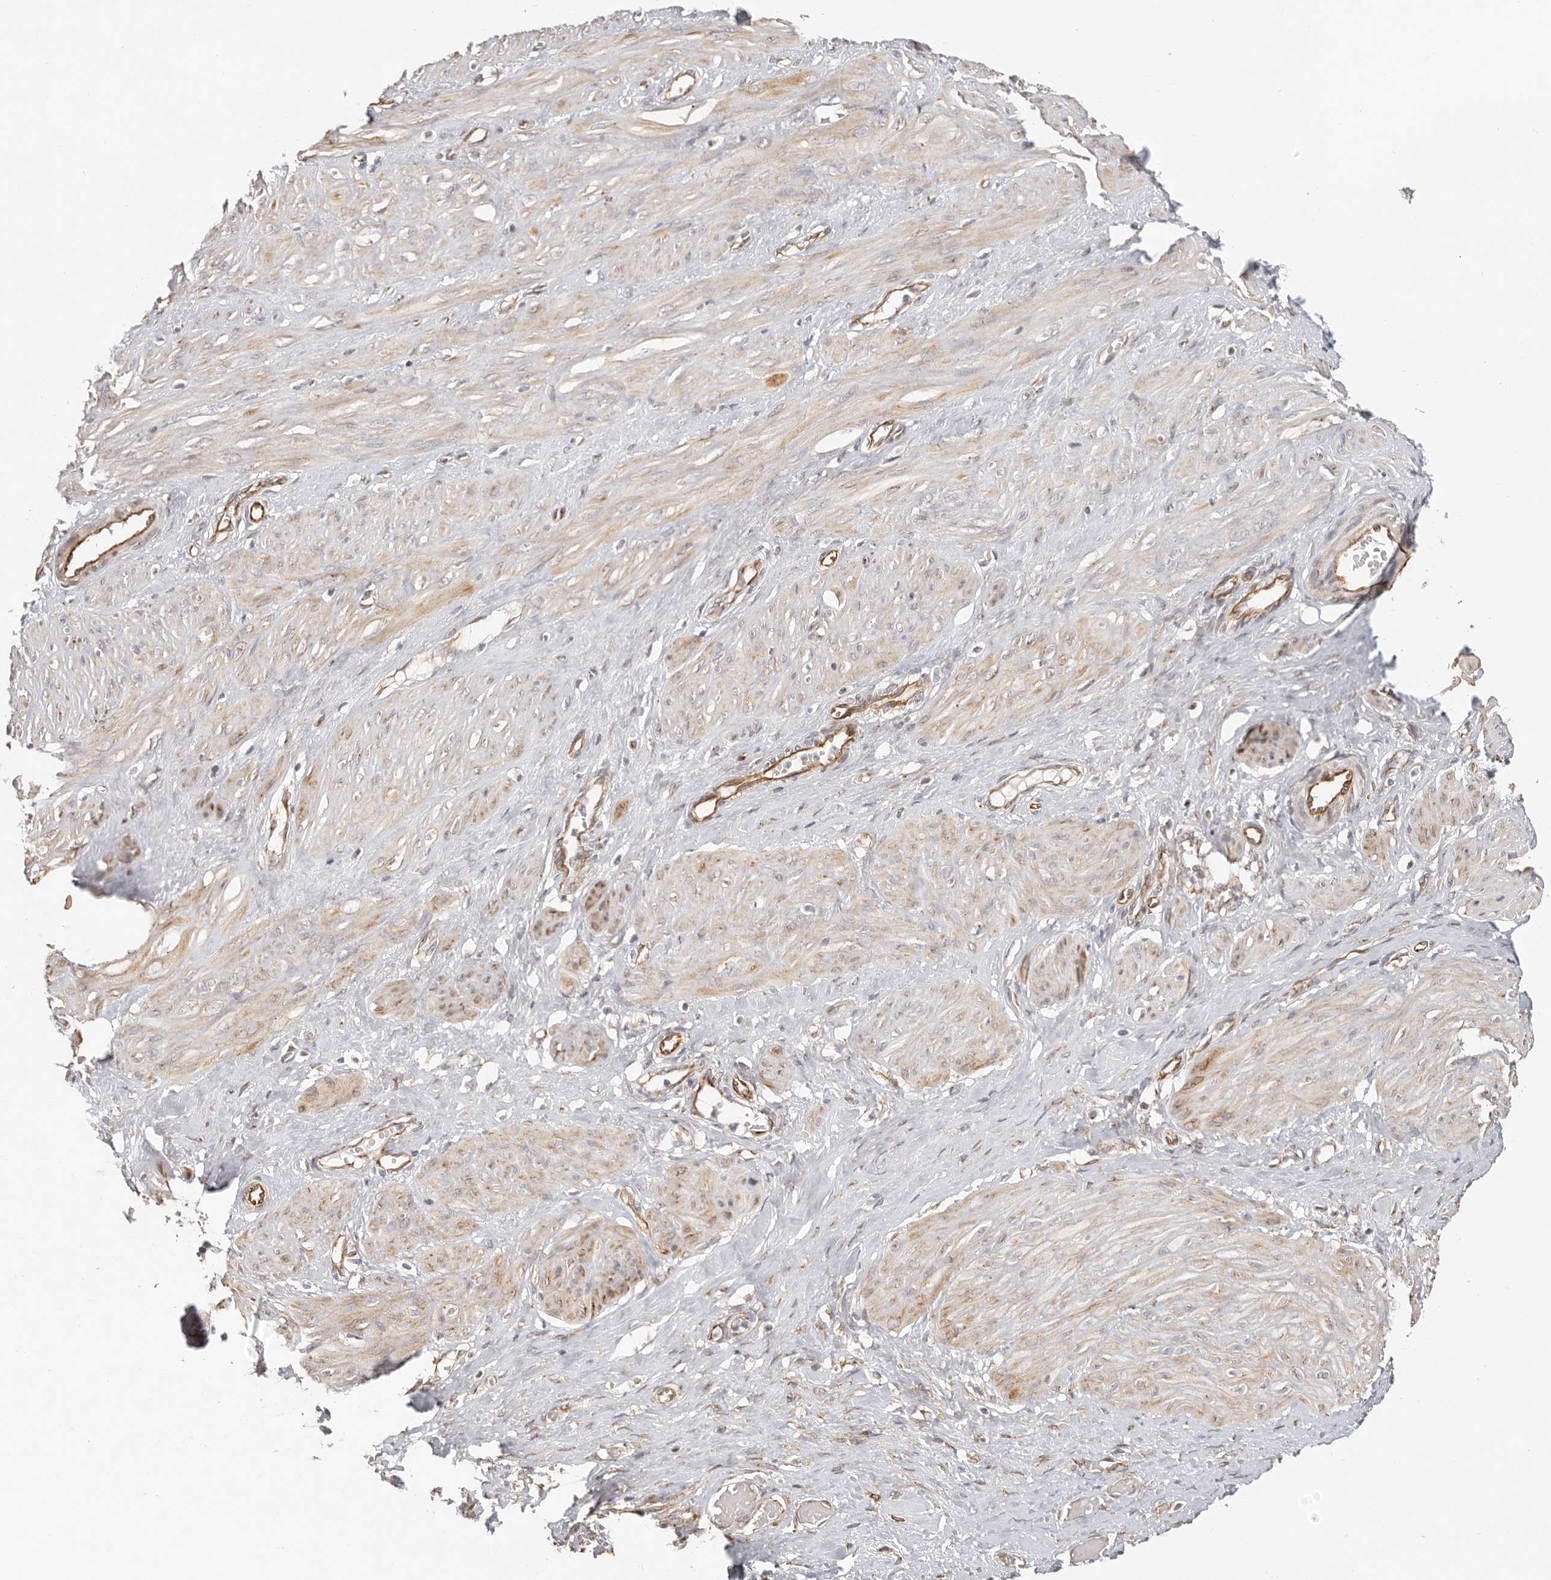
{"staining": {"intensity": "weak", "quantity": "25%-75%", "location": "cytoplasmic/membranous"}, "tissue": "smooth muscle", "cell_type": "Smooth muscle cells", "image_type": "normal", "snomed": [{"axis": "morphology", "description": "Normal tissue, NOS"}, {"axis": "topography", "description": "Endometrium"}], "caption": "Benign smooth muscle shows weak cytoplasmic/membranous positivity in about 25%-75% of smooth muscle cells, visualized by immunohistochemistry.", "gene": "DTNBP1", "patient": {"sex": "female", "age": 33}}